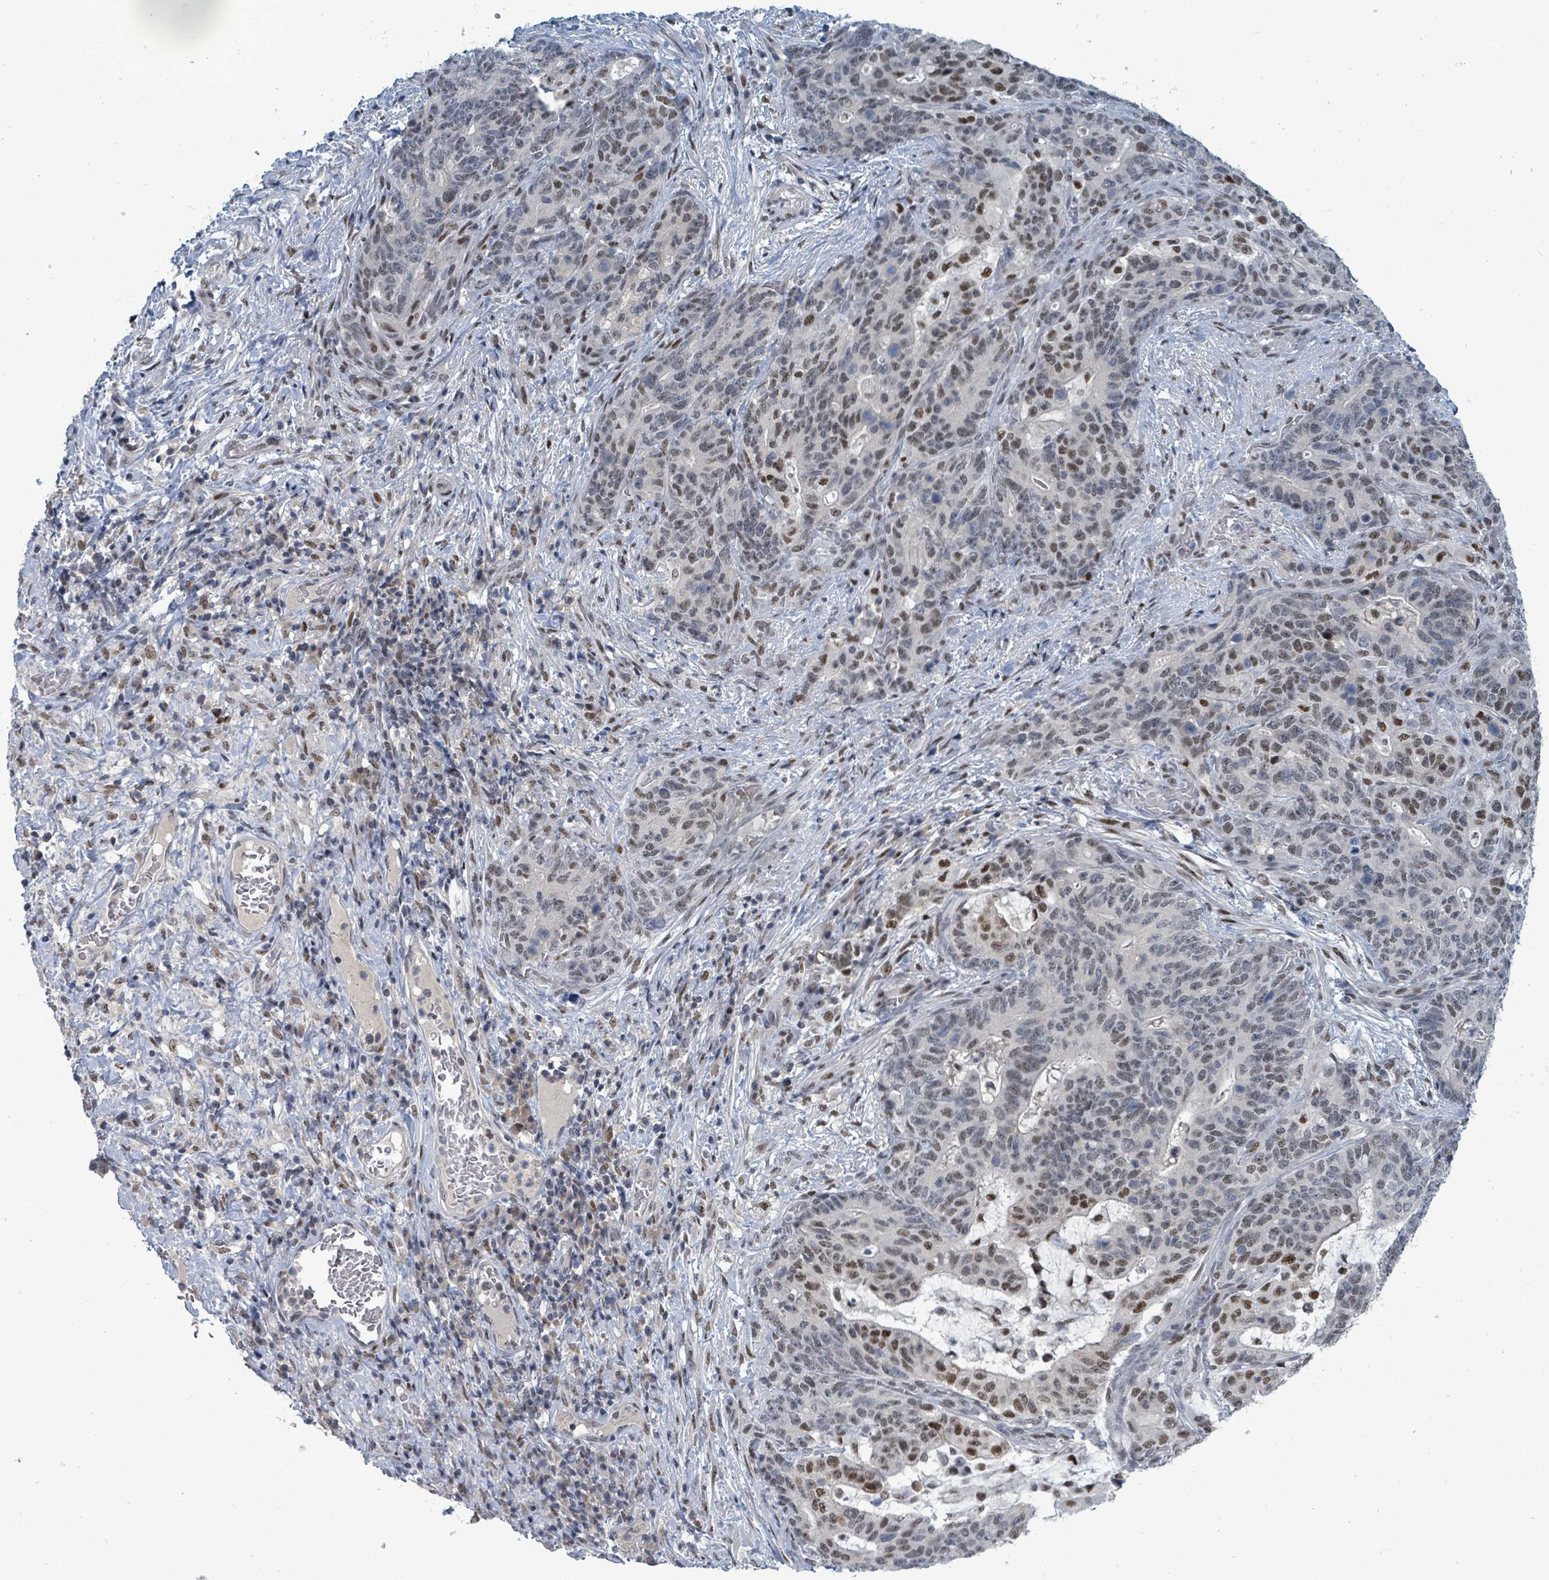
{"staining": {"intensity": "moderate", "quantity": "25%-75%", "location": "nuclear"}, "tissue": "stomach cancer", "cell_type": "Tumor cells", "image_type": "cancer", "snomed": [{"axis": "morphology", "description": "Normal tissue, NOS"}, {"axis": "morphology", "description": "Adenocarcinoma, NOS"}, {"axis": "topography", "description": "Stomach"}], "caption": "Human stomach cancer (adenocarcinoma) stained with a brown dye reveals moderate nuclear positive staining in about 25%-75% of tumor cells.", "gene": "UCK1", "patient": {"sex": "female", "age": 64}}